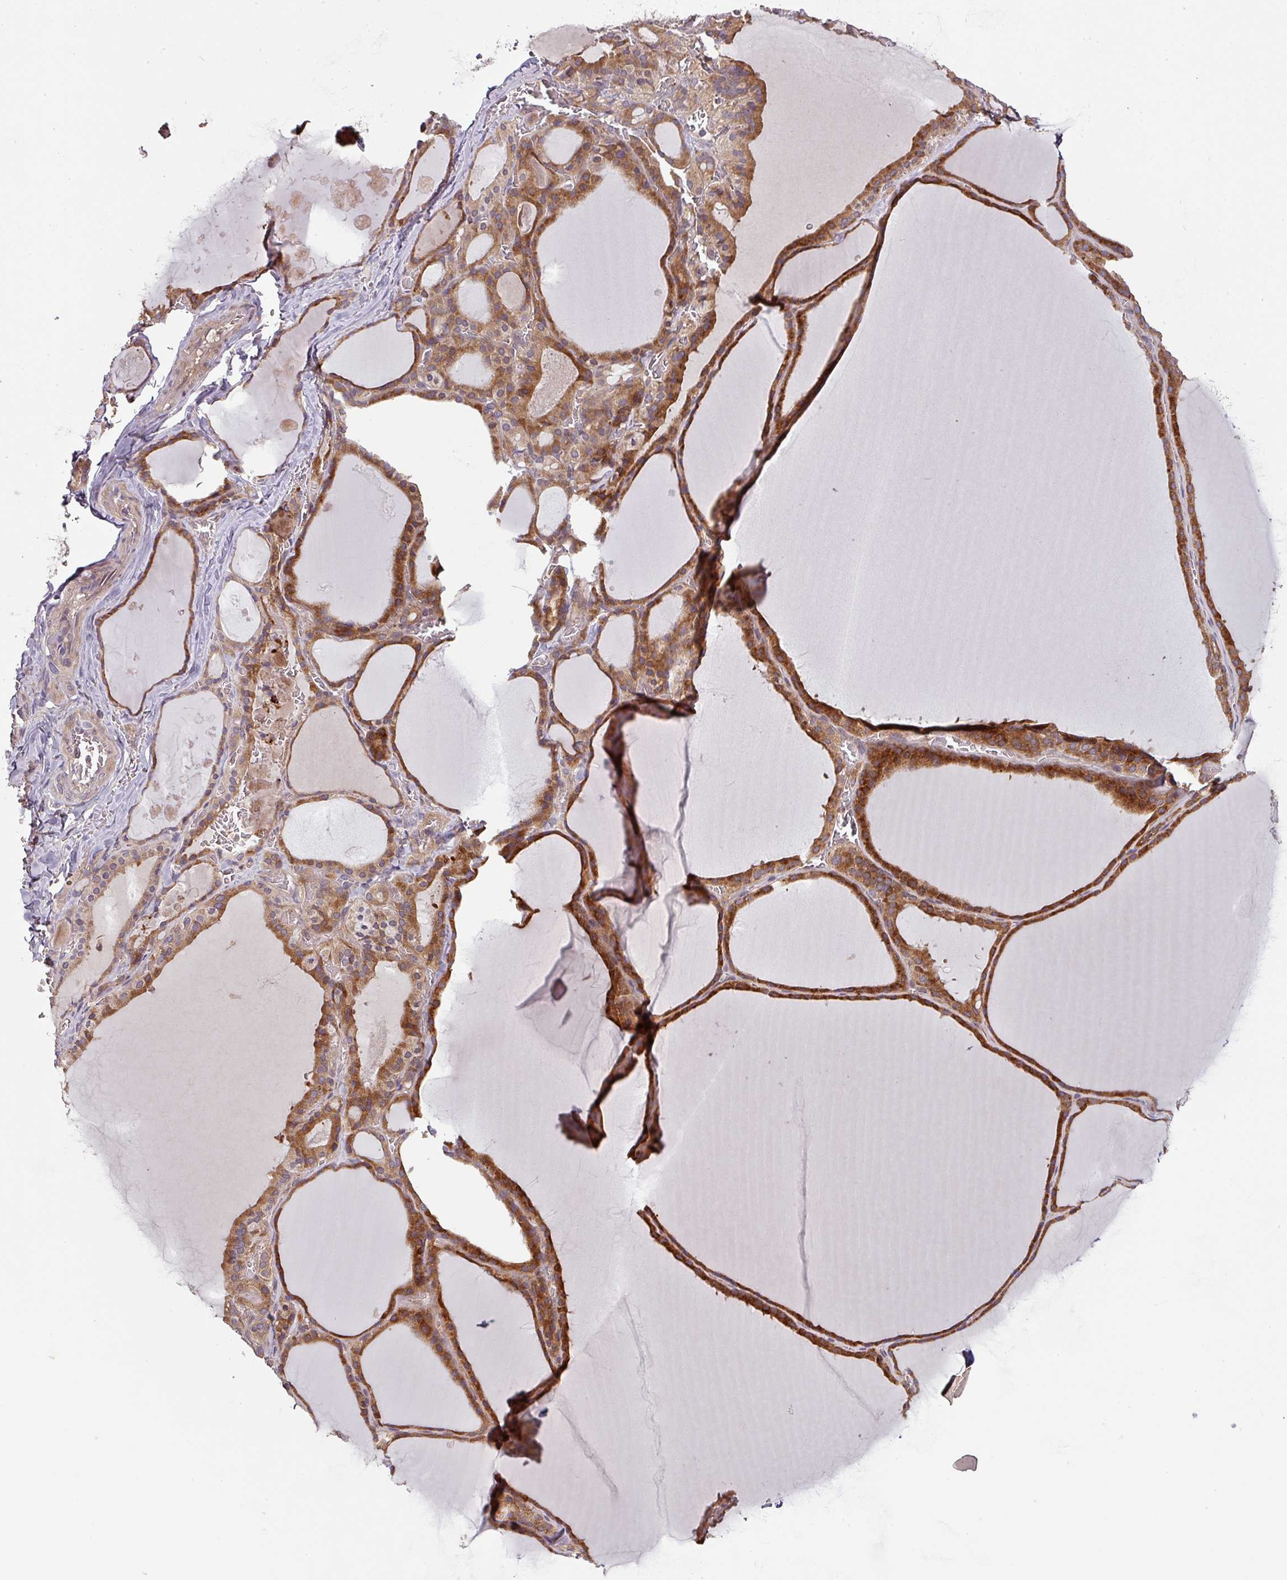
{"staining": {"intensity": "strong", "quantity": "25%-75%", "location": "cytoplasmic/membranous"}, "tissue": "thyroid gland", "cell_type": "Glandular cells", "image_type": "normal", "snomed": [{"axis": "morphology", "description": "Normal tissue, NOS"}, {"axis": "topography", "description": "Thyroid gland"}], "caption": "An IHC micrograph of unremarkable tissue is shown. Protein staining in brown labels strong cytoplasmic/membranous positivity in thyroid gland within glandular cells. (DAB IHC with brightfield microscopy, high magnification).", "gene": "GSKIP", "patient": {"sex": "male", "age": 56}}